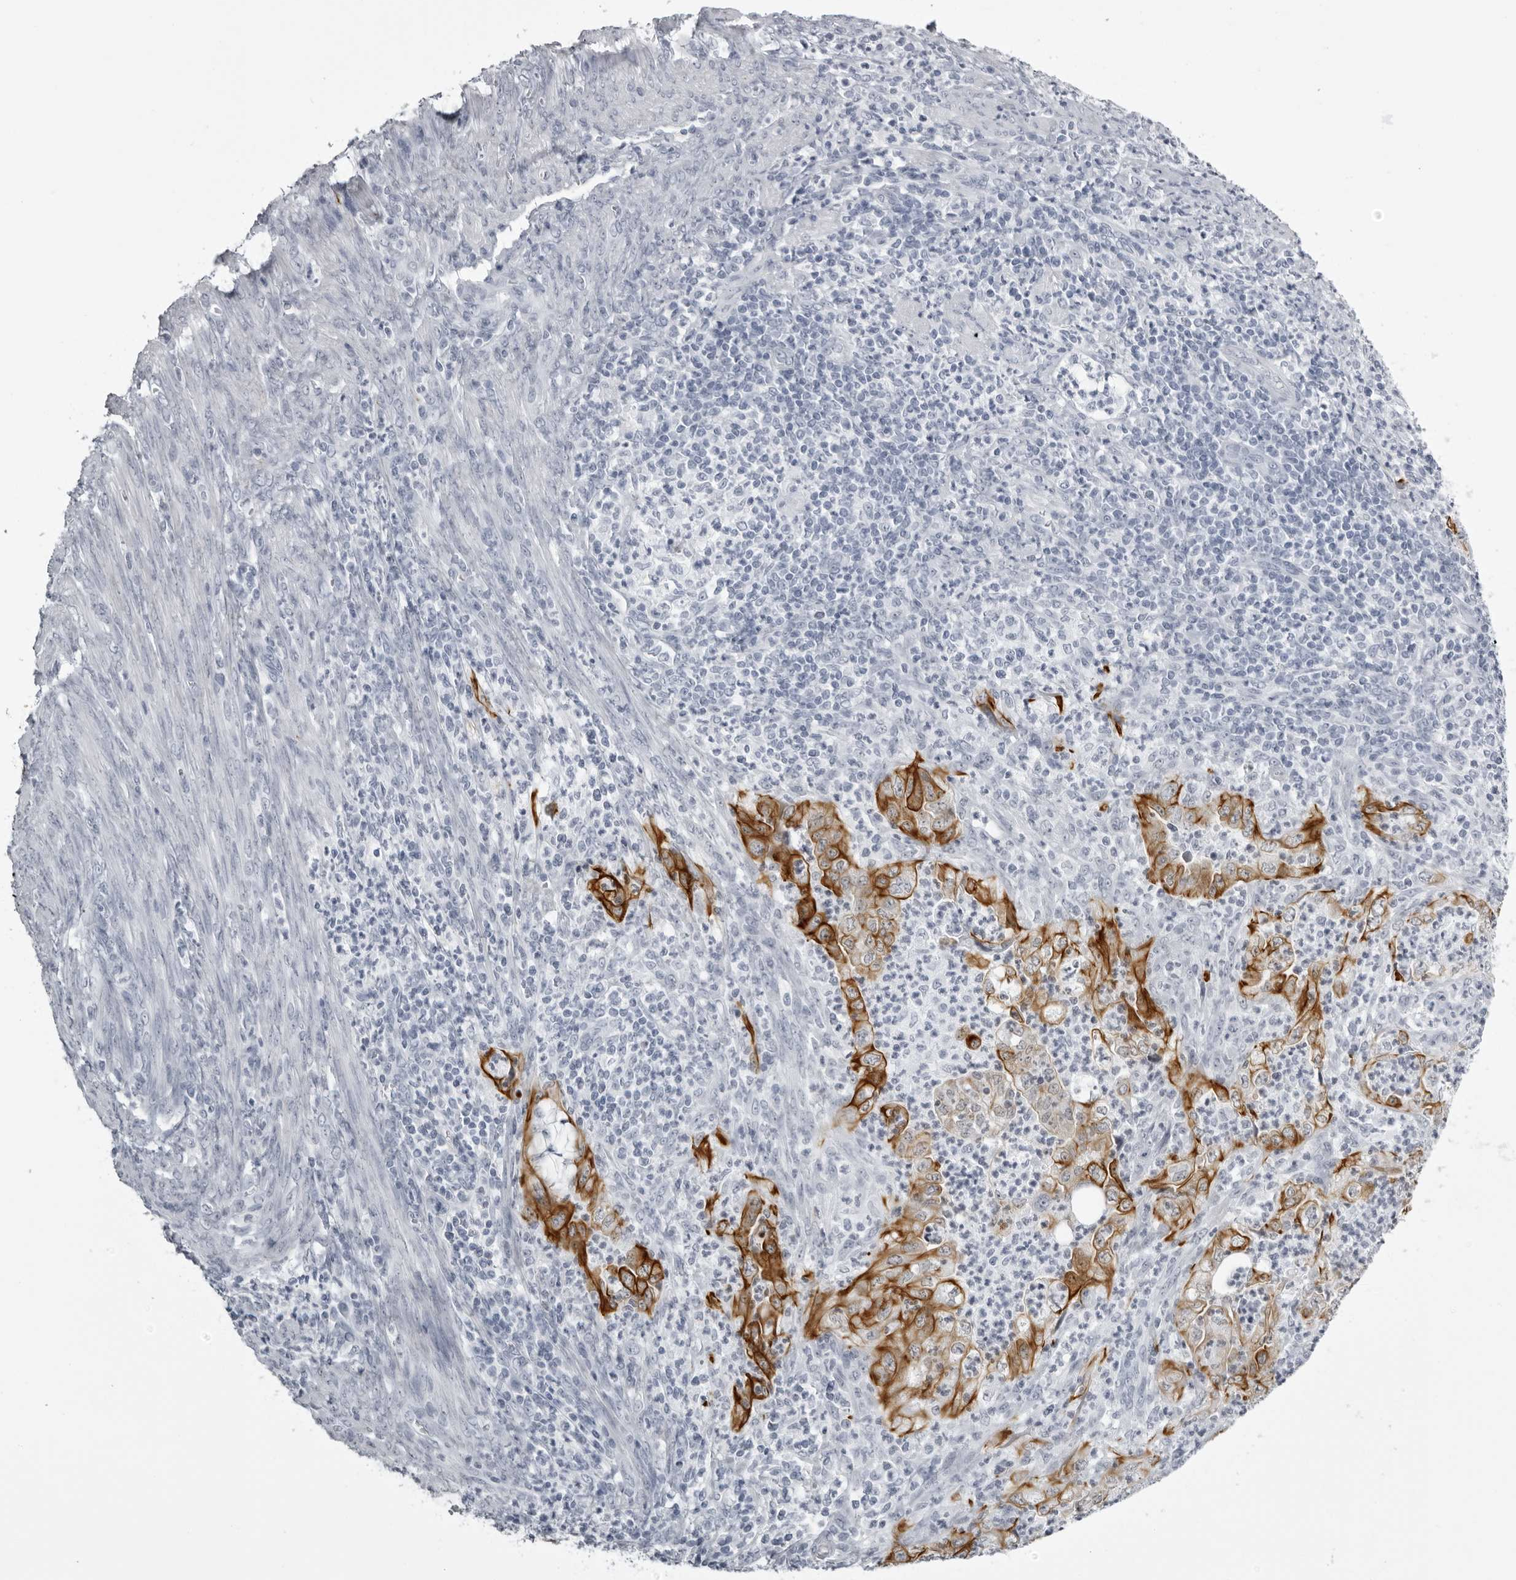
{"staining": {"intensity": "moderate", "quantity": ">75%", "location": "cytoplasmic/membranous"}, "tissue": "endometrial cancer", "cell_type": "Tumor cells", "image_type": "cancer", "snomed": [{"axis": "morphology", "description": "Adenocarcinoma, NOS"}, {"axis": "topography", "description": "Endometrium"}], "caption": "An immunohistochemistry (IHC) micrograph of tumor tissue is shown. Protein staining in brown labels moderate cytoplasmic/membranous positivity in endometrial cancer within tumor cells.", "gene": "UROD", "patient": {"sex": "female", "age": 51}}